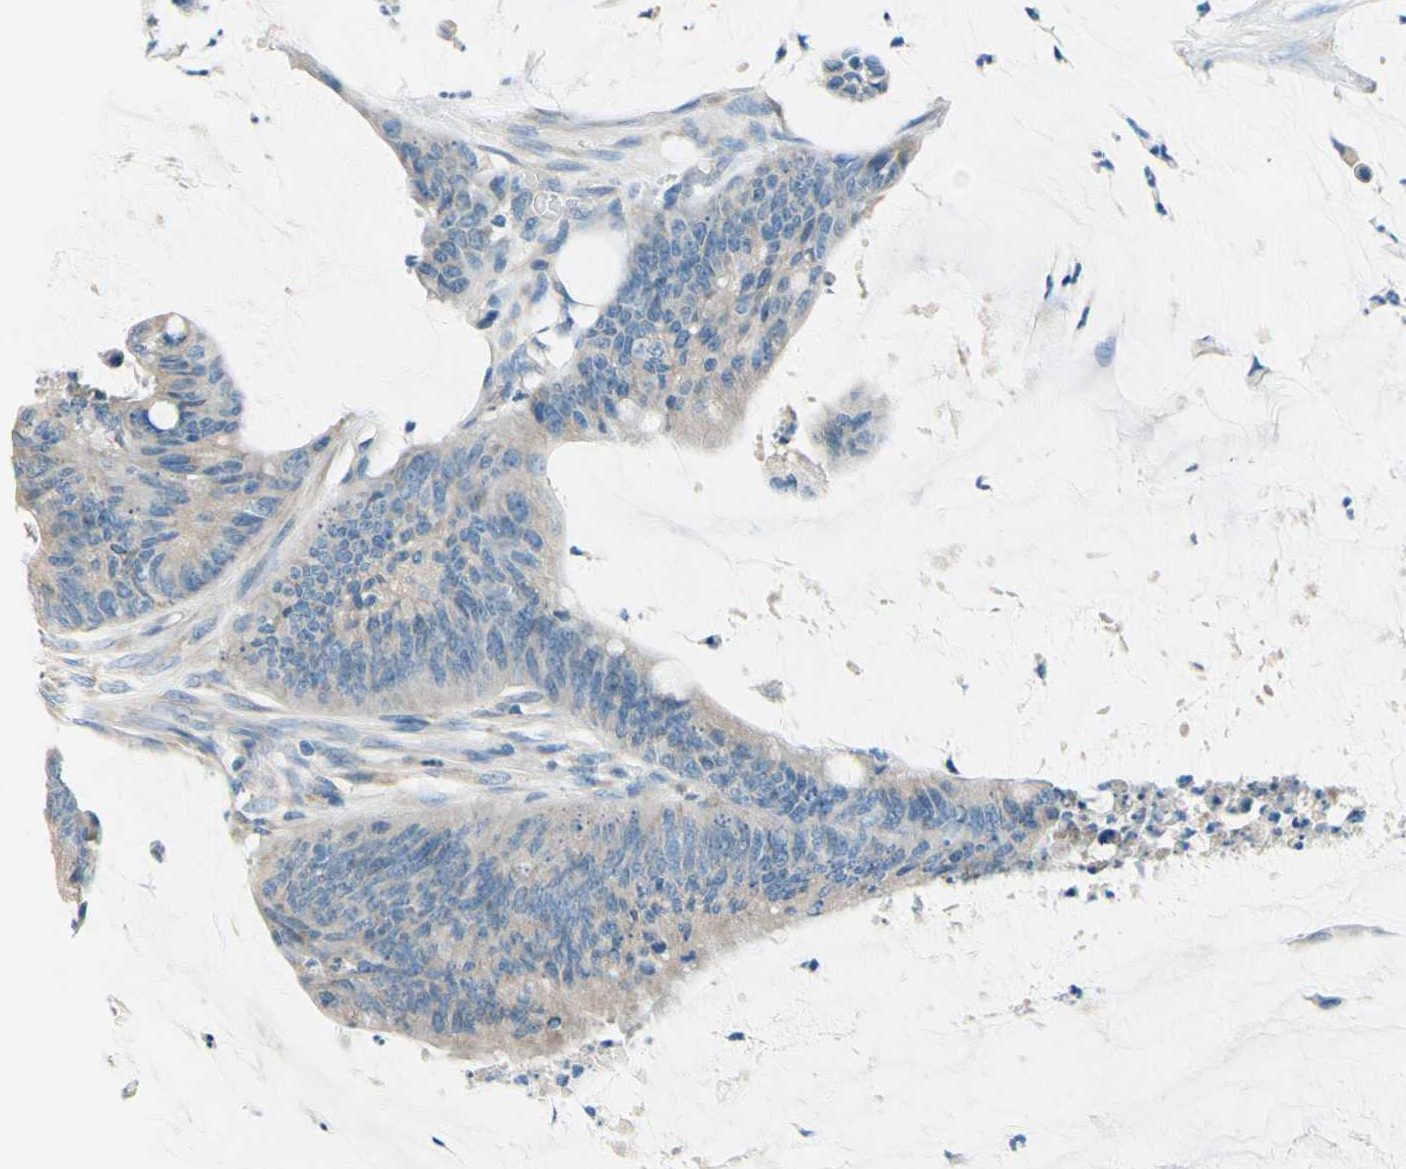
{"staining": {"intensity": "negative", "quantity": "none", "location": "none"}, "tissue": "colorectal cancer", "cell_type": "Tumor cells", "image_type": "cancer", "snomed": [{"axis": "morphology", "description": "Adenocarcinoma, NOS"}, {"axis": "topography", "description": "Rectum"}], "caption": "A micrograph of colorectal cancer (adenocarcinoma) stained for a protein reveals no brown staining in tumor cells.", "gene": "PASD1", "patient": {"sex": "female", "age": 66}}